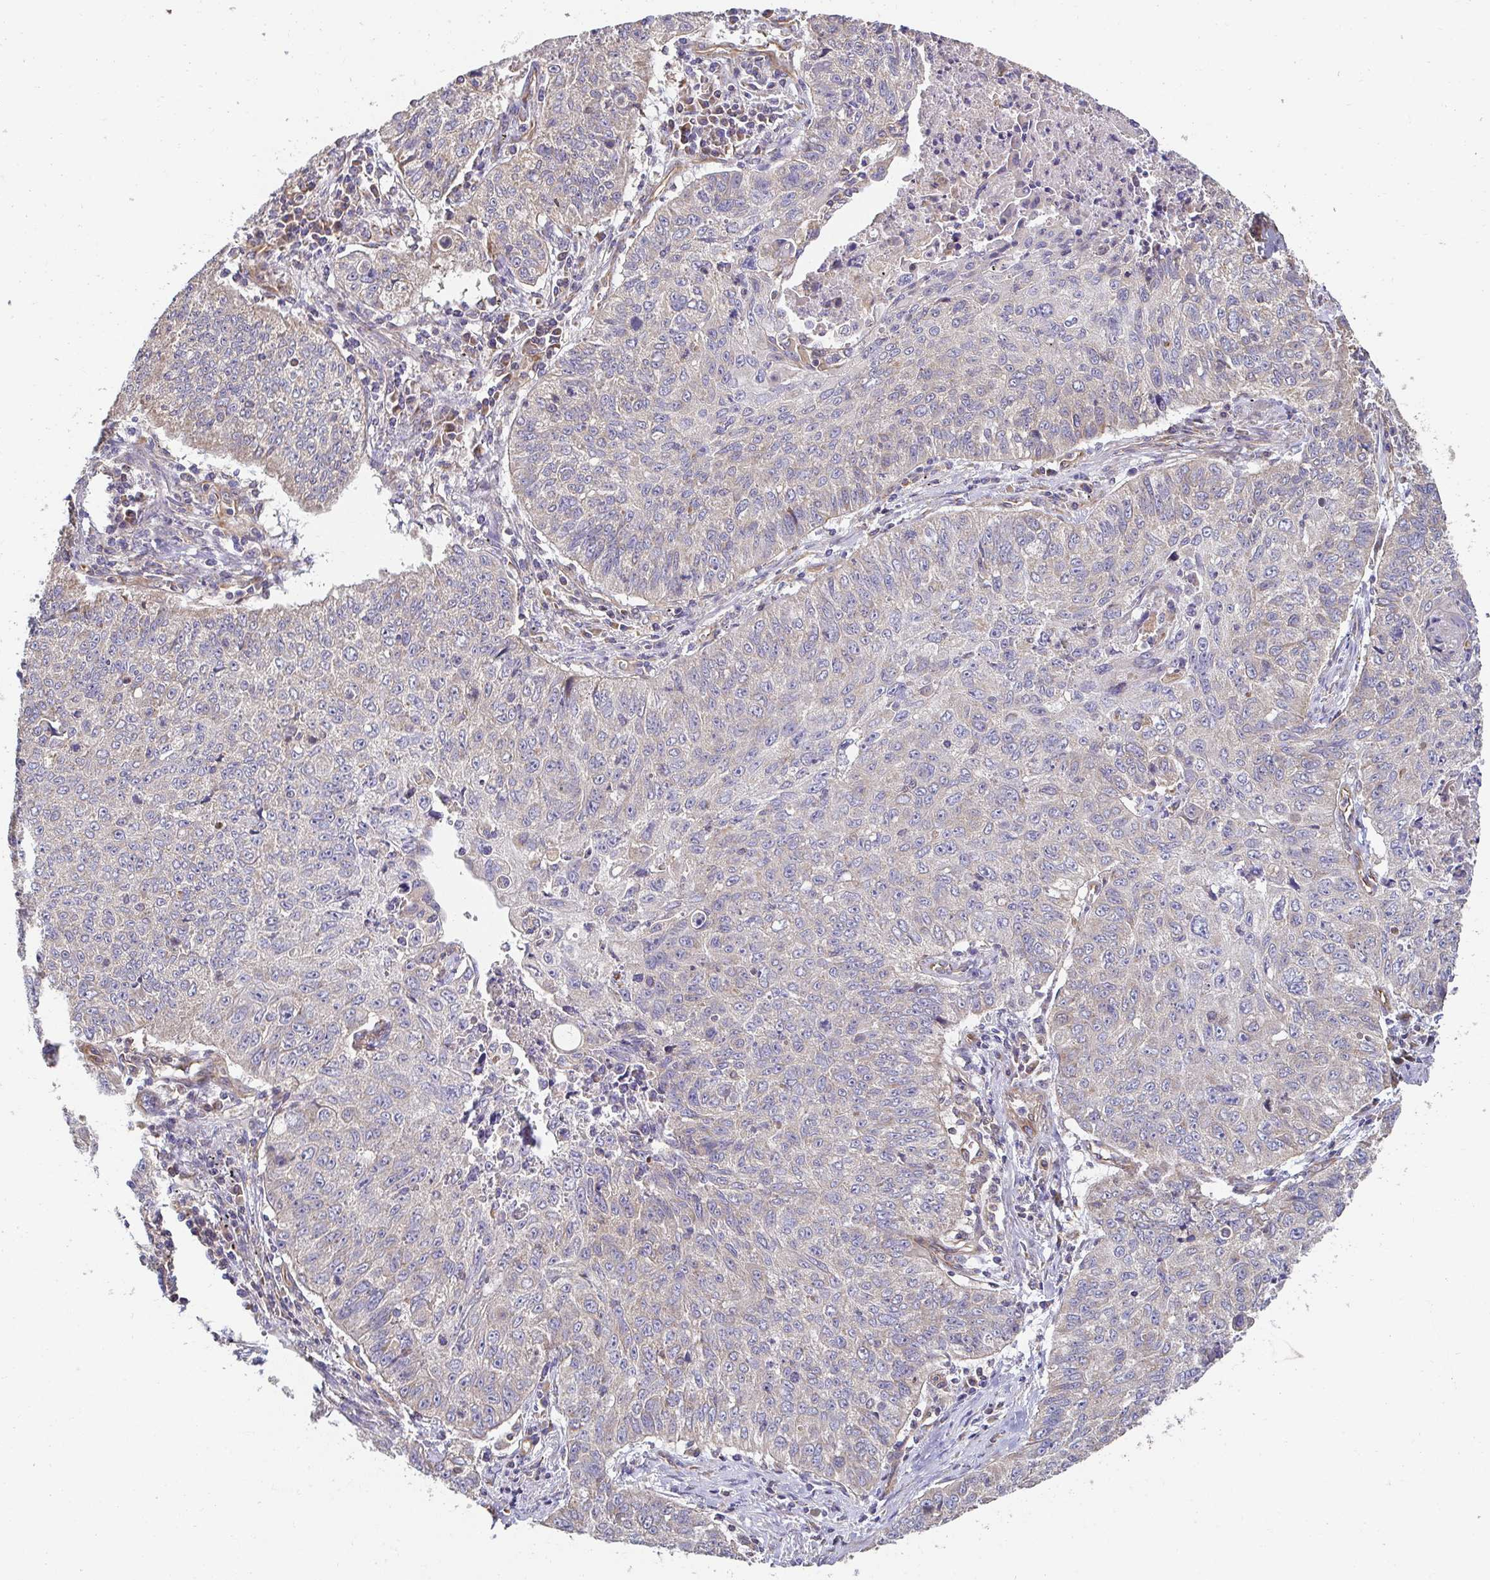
{"staining": {"intensity": "weak", "quantity": "25%-75%", "location": "cytoplasmic/membranous"}, "tissue": "lung cancer", "cell_type": "Tumor cells", "image_type": "cancer", "snomed": [{"axis": "morphology", "description": "Normal morphology"}, {"axis": "morphology", "description": "Aneuploidy"}, {"axis": "morphology", "description": "Squamous cell carcinoma, NOS"}, {"axis": "topography", "description": "Lymph node"}, {"axis": "topography", "description": "Lung"}], "caption": "Protein expression analysis of human aneuploidy (lung) reveals weak cytoplasmic/membranous positivity in approximately 25%-75% of tumor cells. The staining was performed using DAB (3,3'-diaminobenzidine) to visualize the protein expression in brown, while the nuclei were stained in blue with hematoxylin (Magnification: 20x).", "gene": "APBB1", "patient": {"sex": "female", "age": 76}}